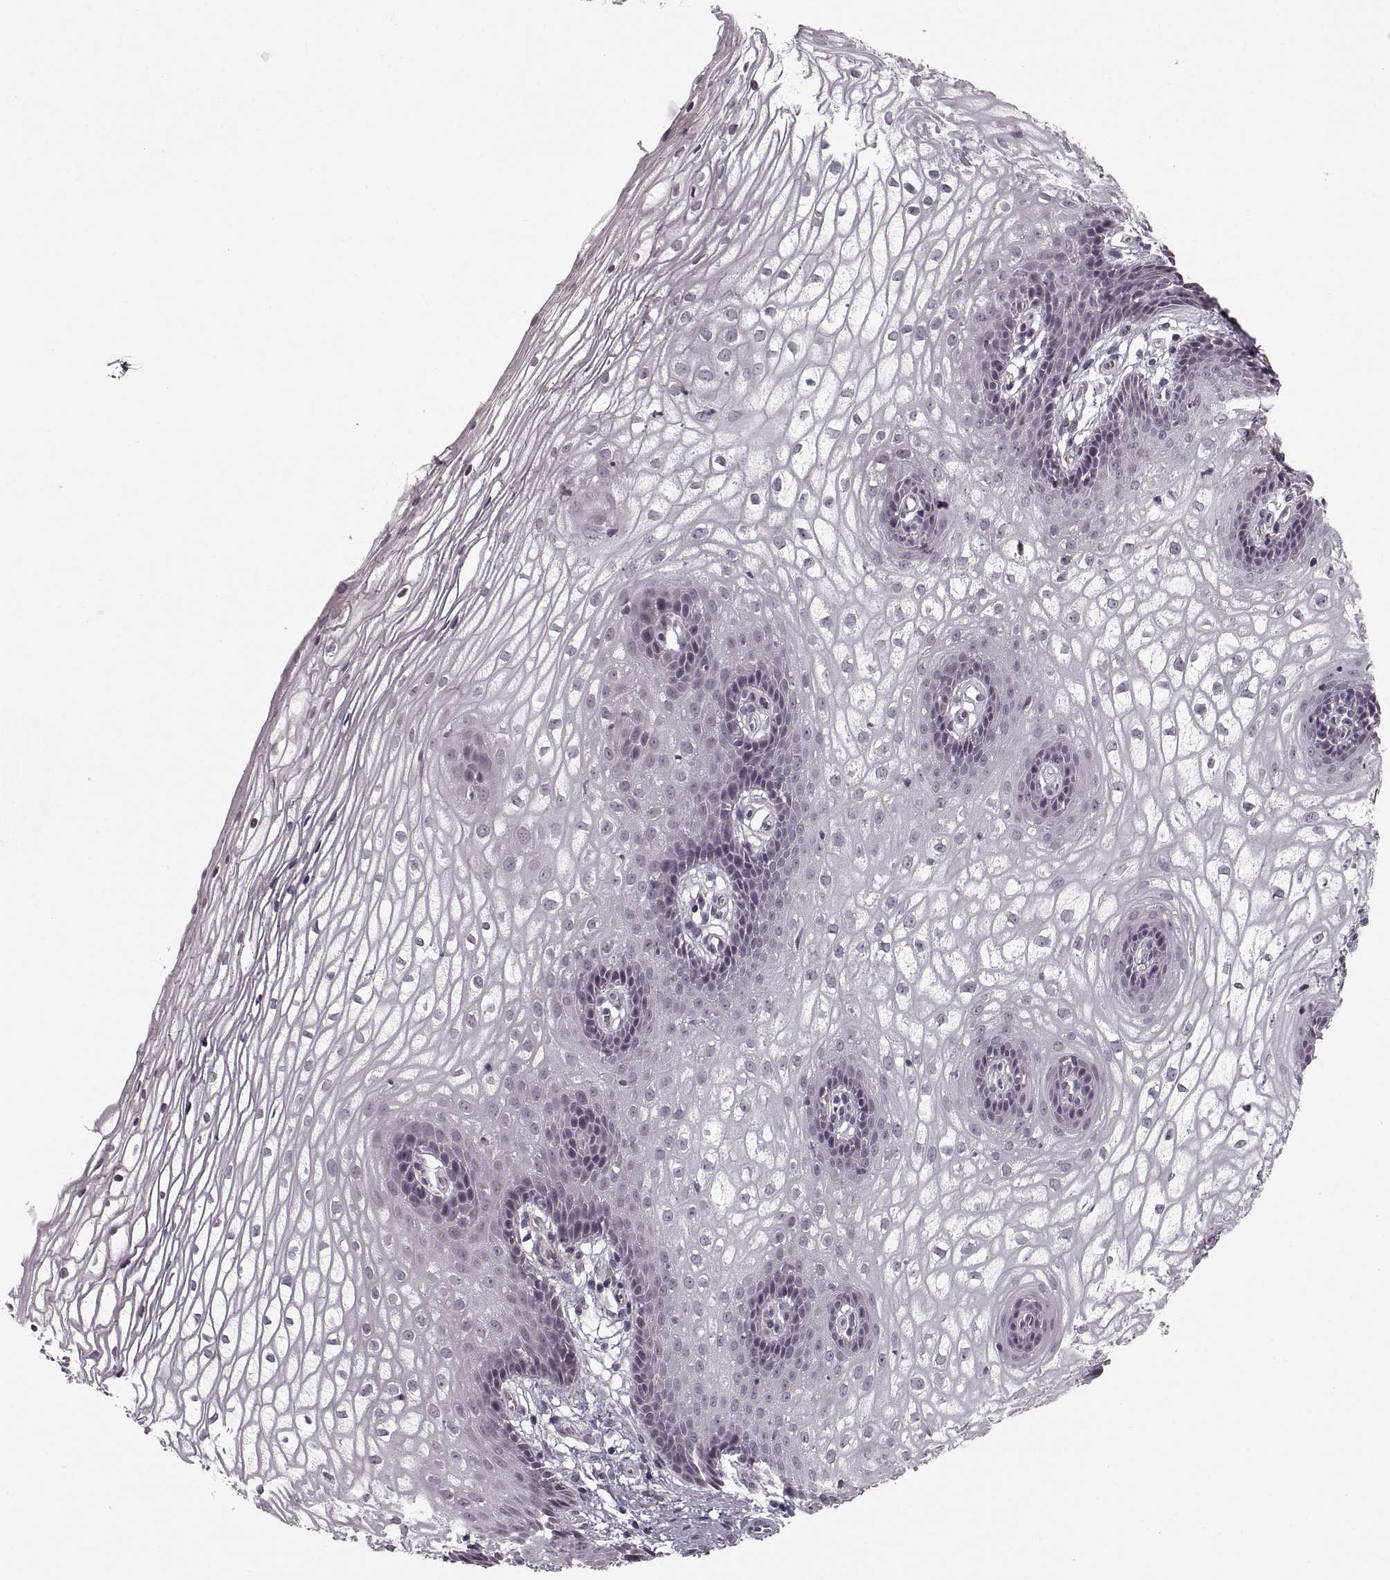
{"staining": {"intensity": "negative", "quantity": "none", "location": "none"}, "tissue": "vagina", "cell_type": "Squamous epithelial cells", "image_type": "normal", "snomed": [{"axis": "morphology", "description": "Normal tissue, NOS"}, {"axis": "topography", "description": "Vagina"}], "caption": "This is a photomicrograph of IHC staining of normal vagina, which shows no expression in squamous epithelial cells.", "gene": "ASIC3", "patient": {"sex": "female", "age": 34}}